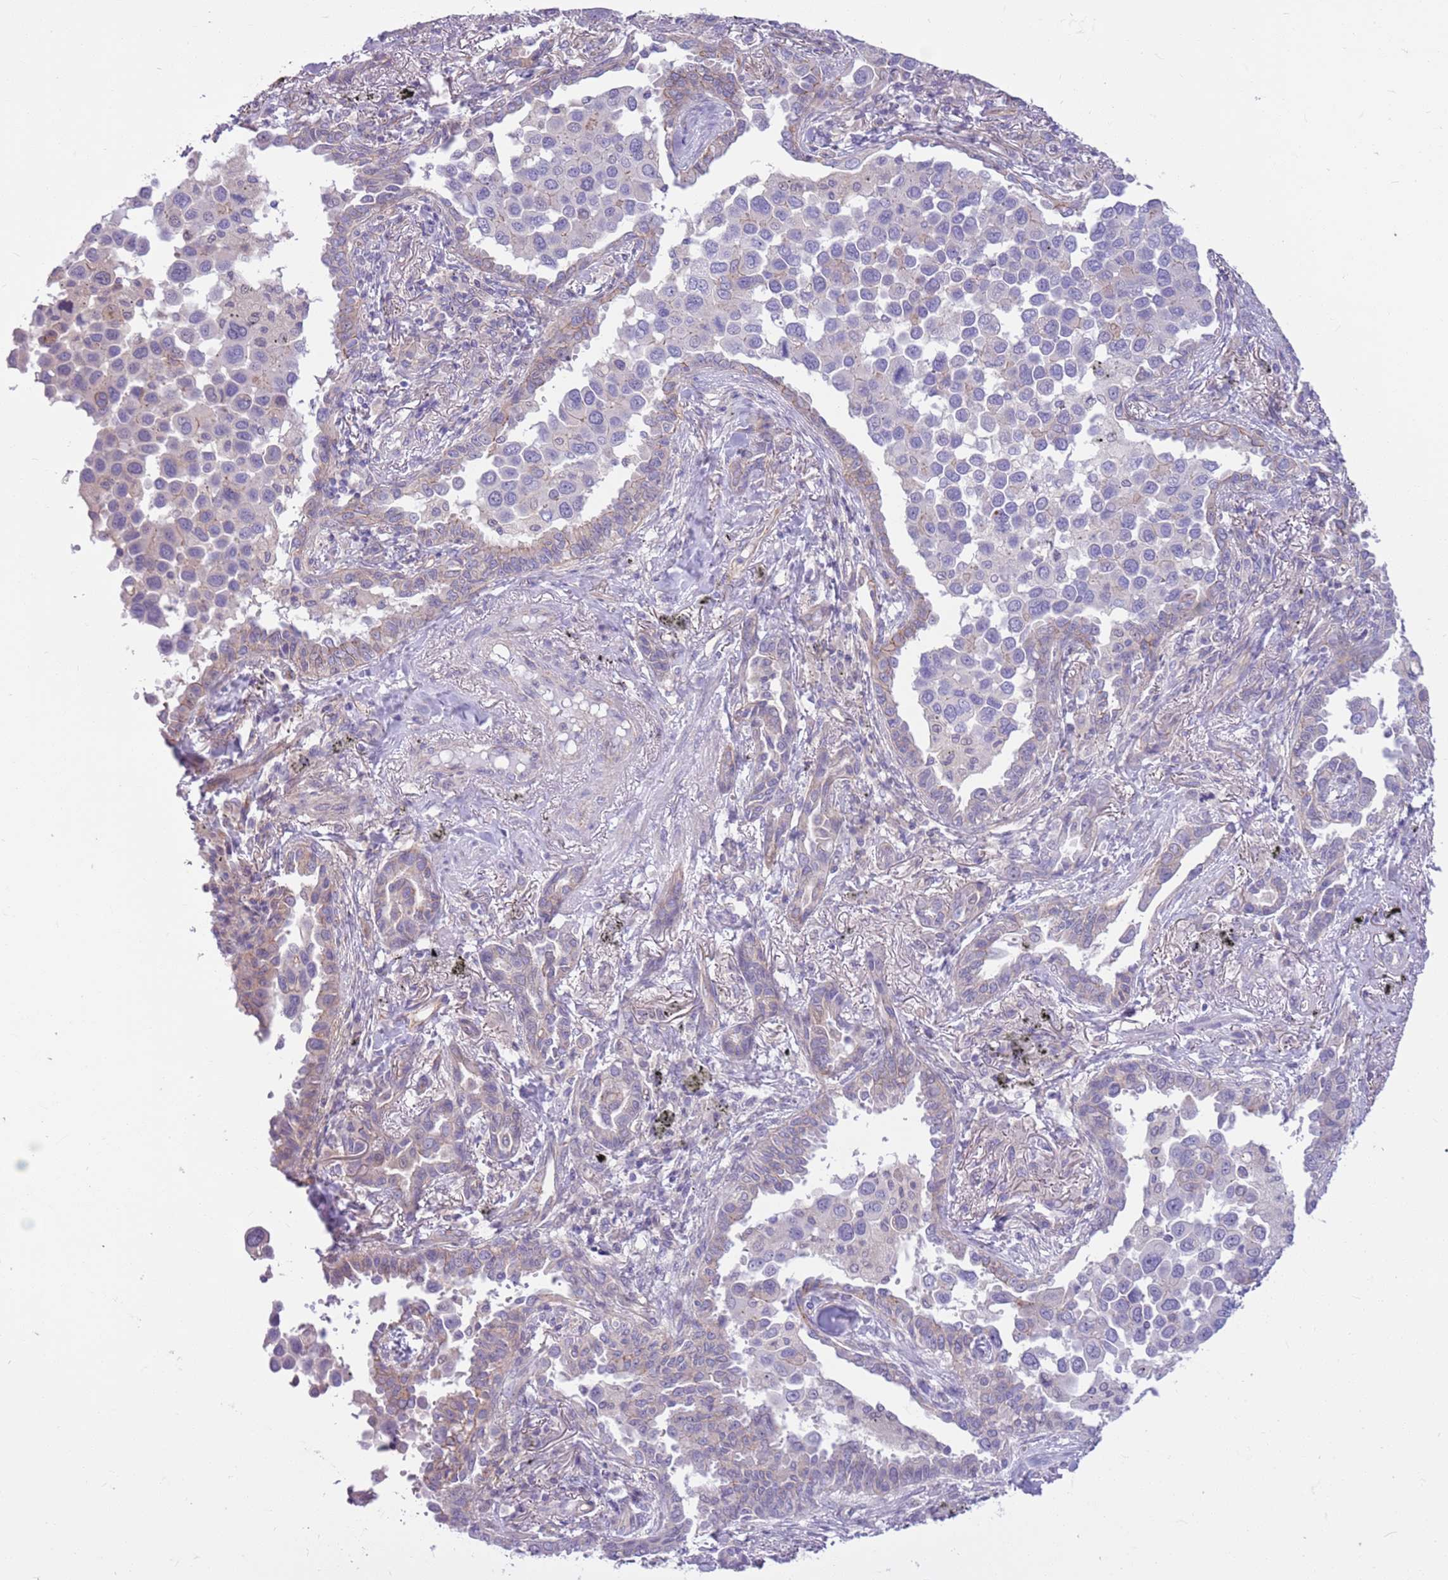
{"staining": {"intensity": "weak", "quantity": "<25%", "location": "cytoplasmic/membranous"}, "tissue": "lung cancer", "cell_type": "Tumor cells", "image_type": "cancer", "snomed": [{"axis": "morphology", "description": "Adenocarcinoma, NOS"}, {"axis": "topography", "description": "Lung"}], "caption": "Lung cancer was stained to show a protein in brown. There is no significant staining in tumor cells.", "gene": "PARP8", "patient": {"sex": "male", "age": 67}}